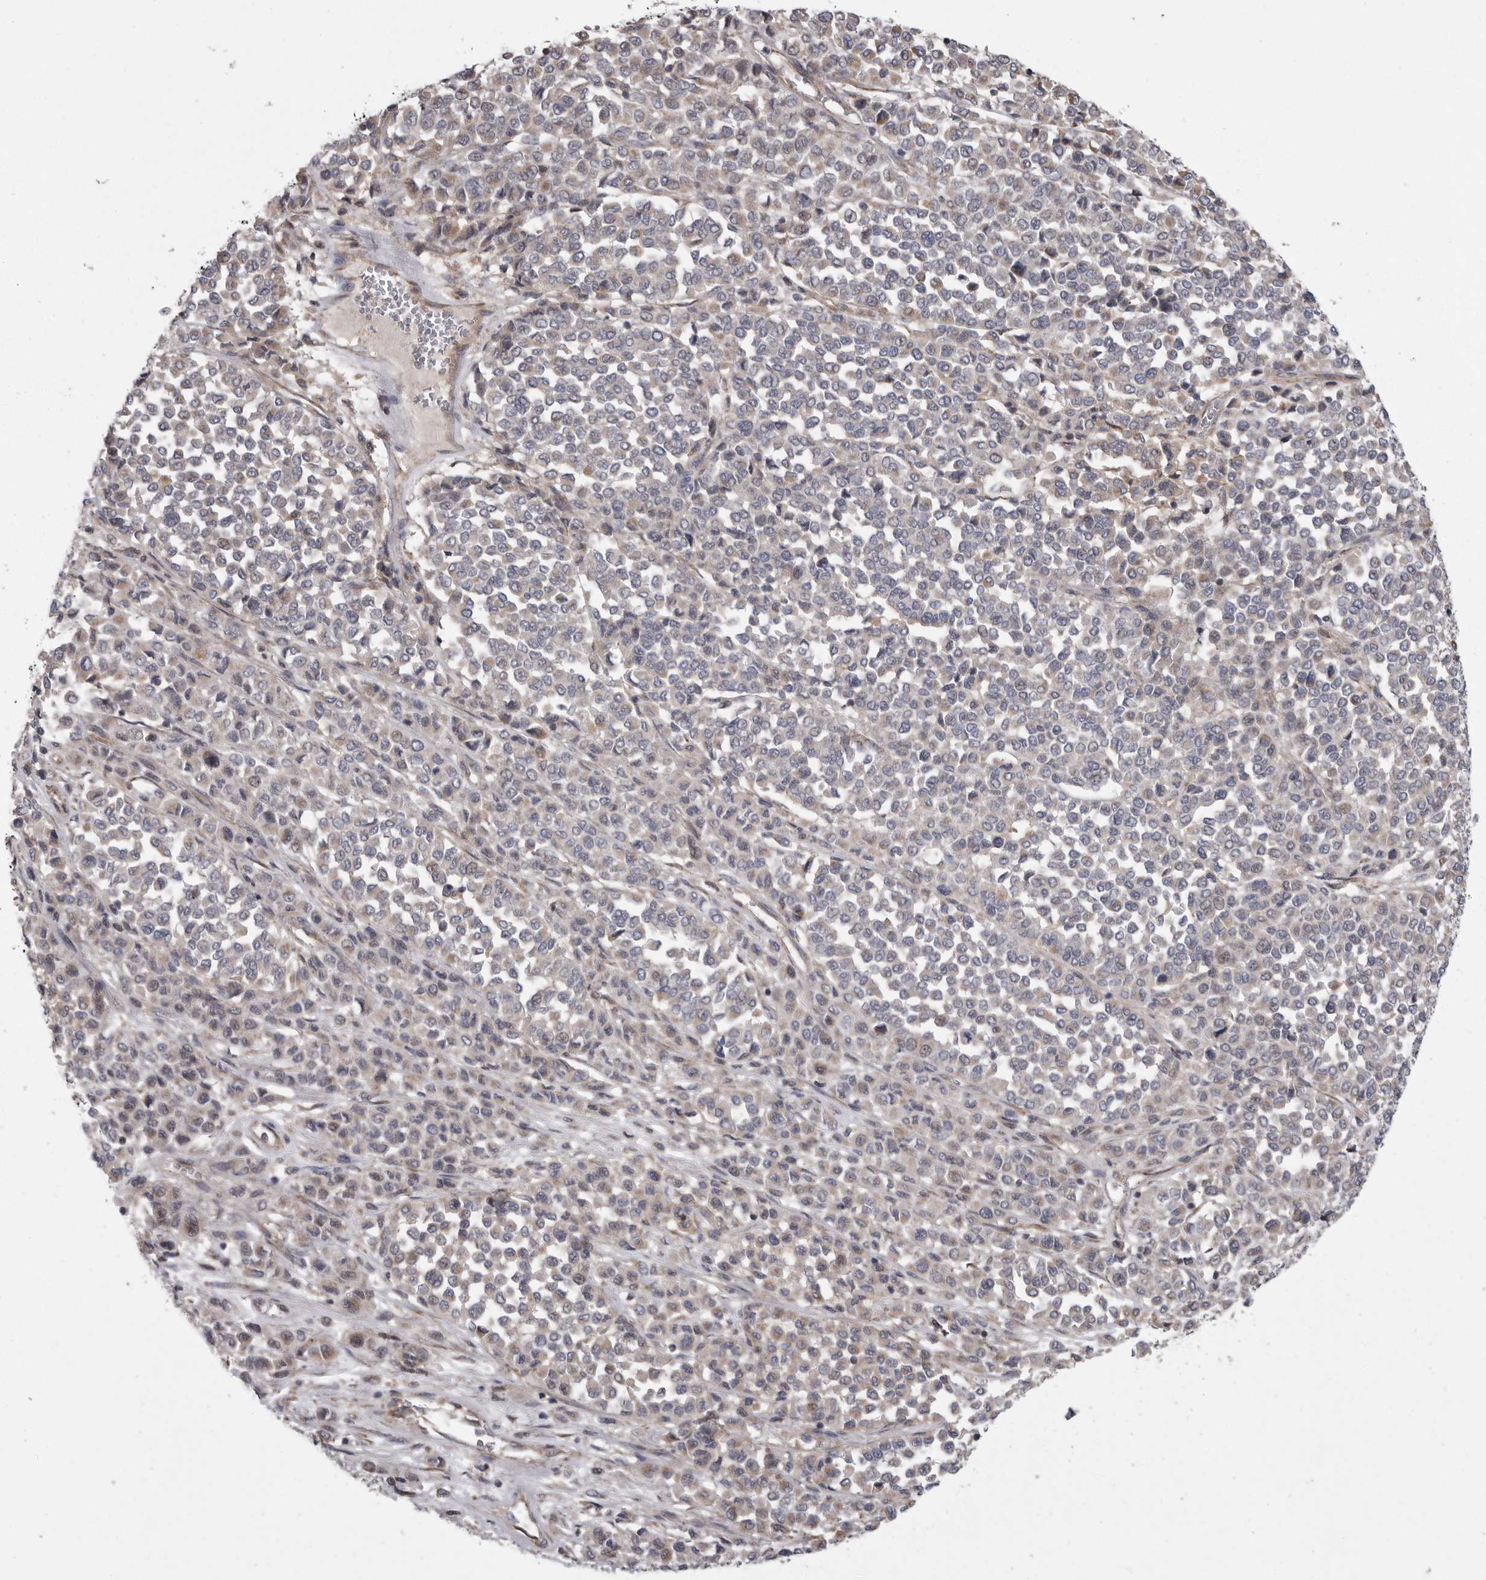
{"staining": {"intensity": "negative", "quantity": "none", "location": "none"}, "tissue": "melanoma", "cell_type": "Tumor cells", "image_type": "cancer", "snomed": [{"axis": "morphology", "description": "Malignant melanoma, Metastatic site"}, {"axis": "topography", "description": "Pancreas"}], "caption": "A high-resolution micrograph shows immunohistochemistry staining of malignant melanoma (metastatic site), which exhibits no significant positivity in tumor cells.", "gene": "CRP", "patient": {"sex": "female", "age": 30}}